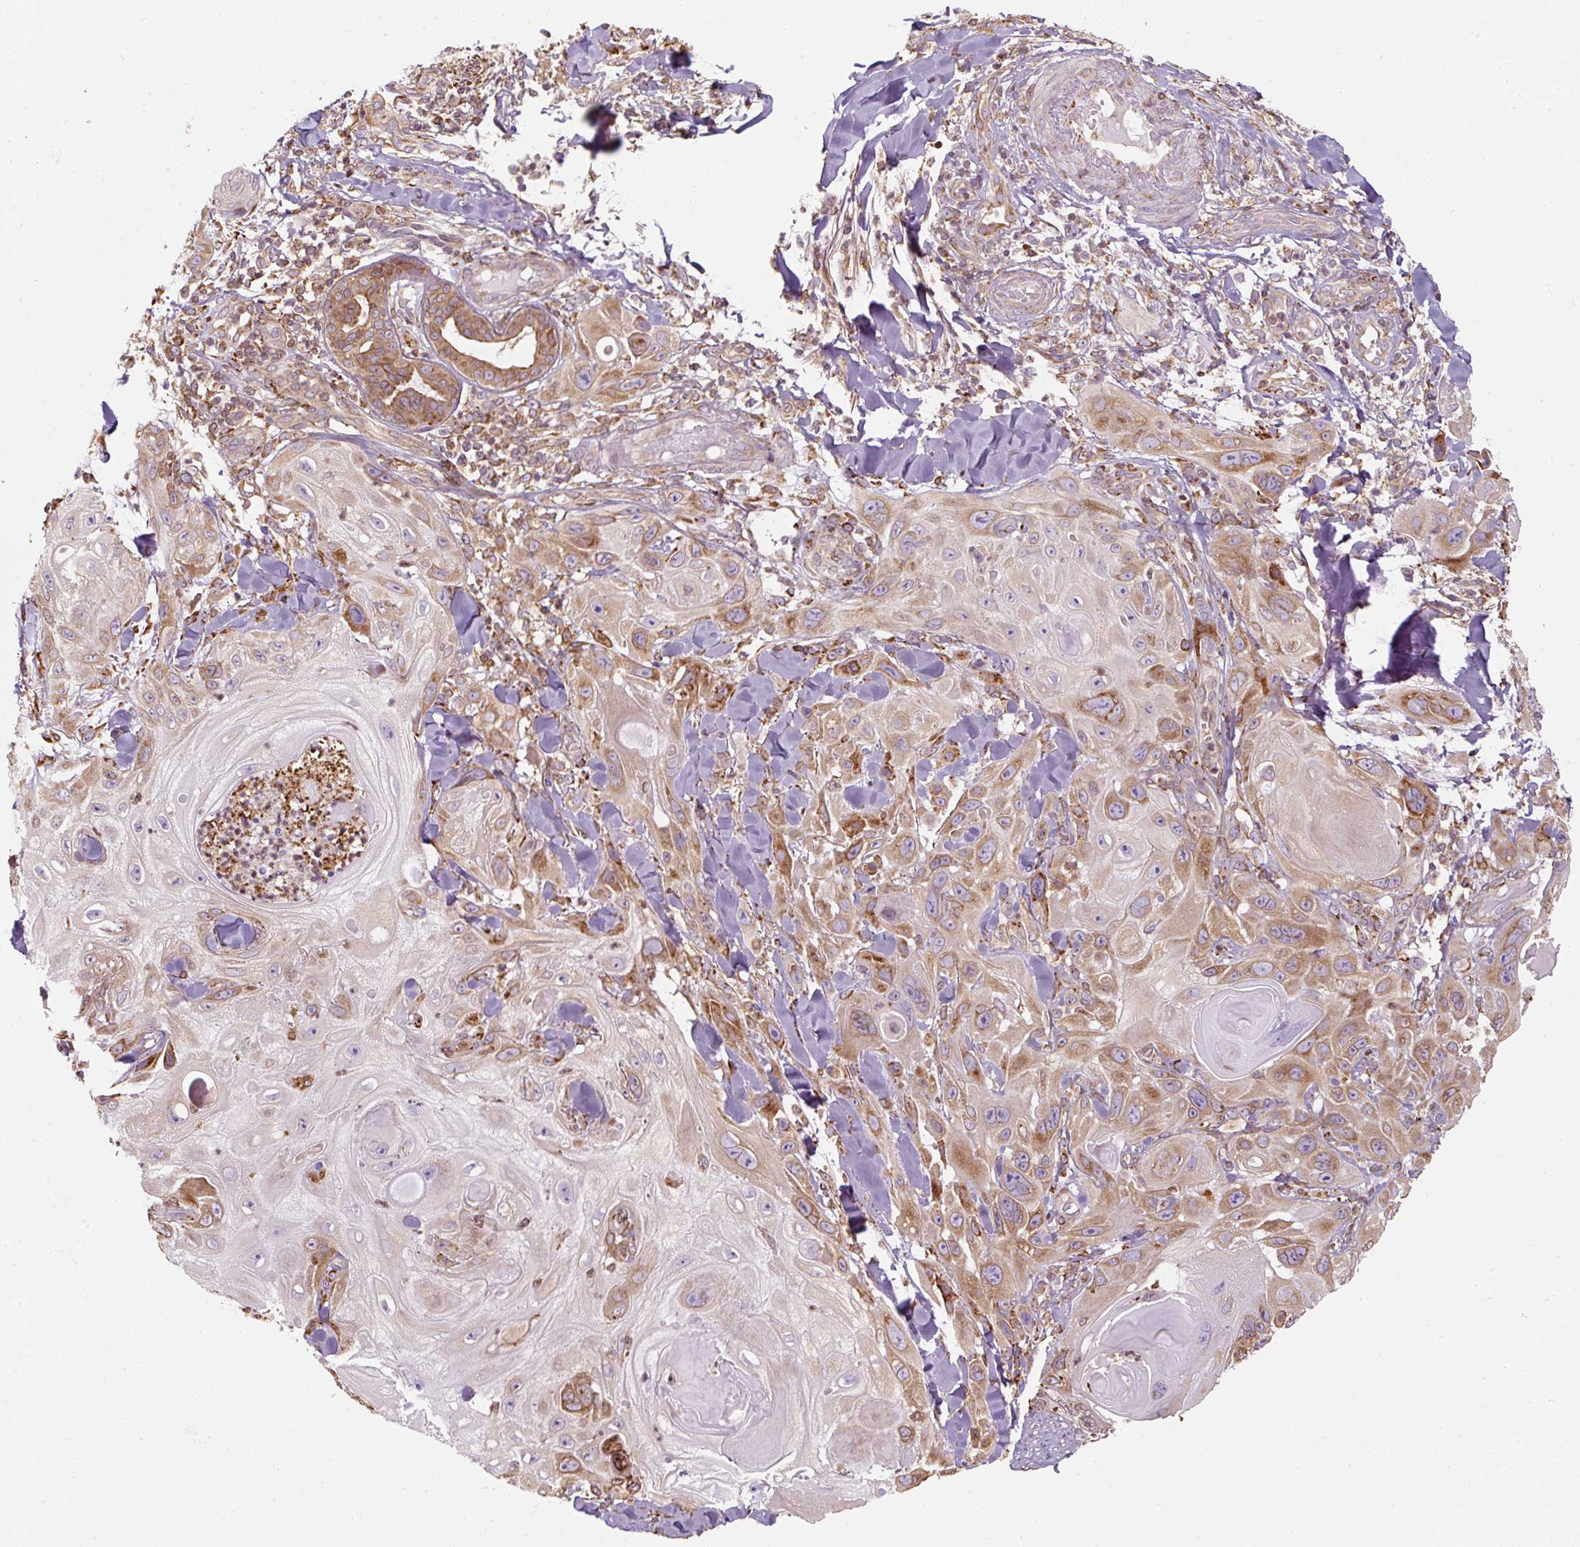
{"staining": {"intensity": "moderate", "quantity": ">75%", "location": "cytoplasmic/membranous"}, "tissue": "skin cancer", "cell_type": "Tumor cells", "image_type": "cancer", "snomed": [{"axis": "morphology", "description": "Normal tissue, NOS"}, {"axis": "morphology", "description": "Squamous cell carcinoma, NOS"}, {"axis": "topography", "description": "Skin"}], "caption": "Tumor cells reveal medium levels of moderate cytoplasmic/membranous expression in approximately >75% of cells in human skin squamous cell carcinoma. The protein of interest is shown in brown color, while the nuclei are stained blue.", "gene": "PRKCSH", "patient": {"sex": "male", "age": 72}}